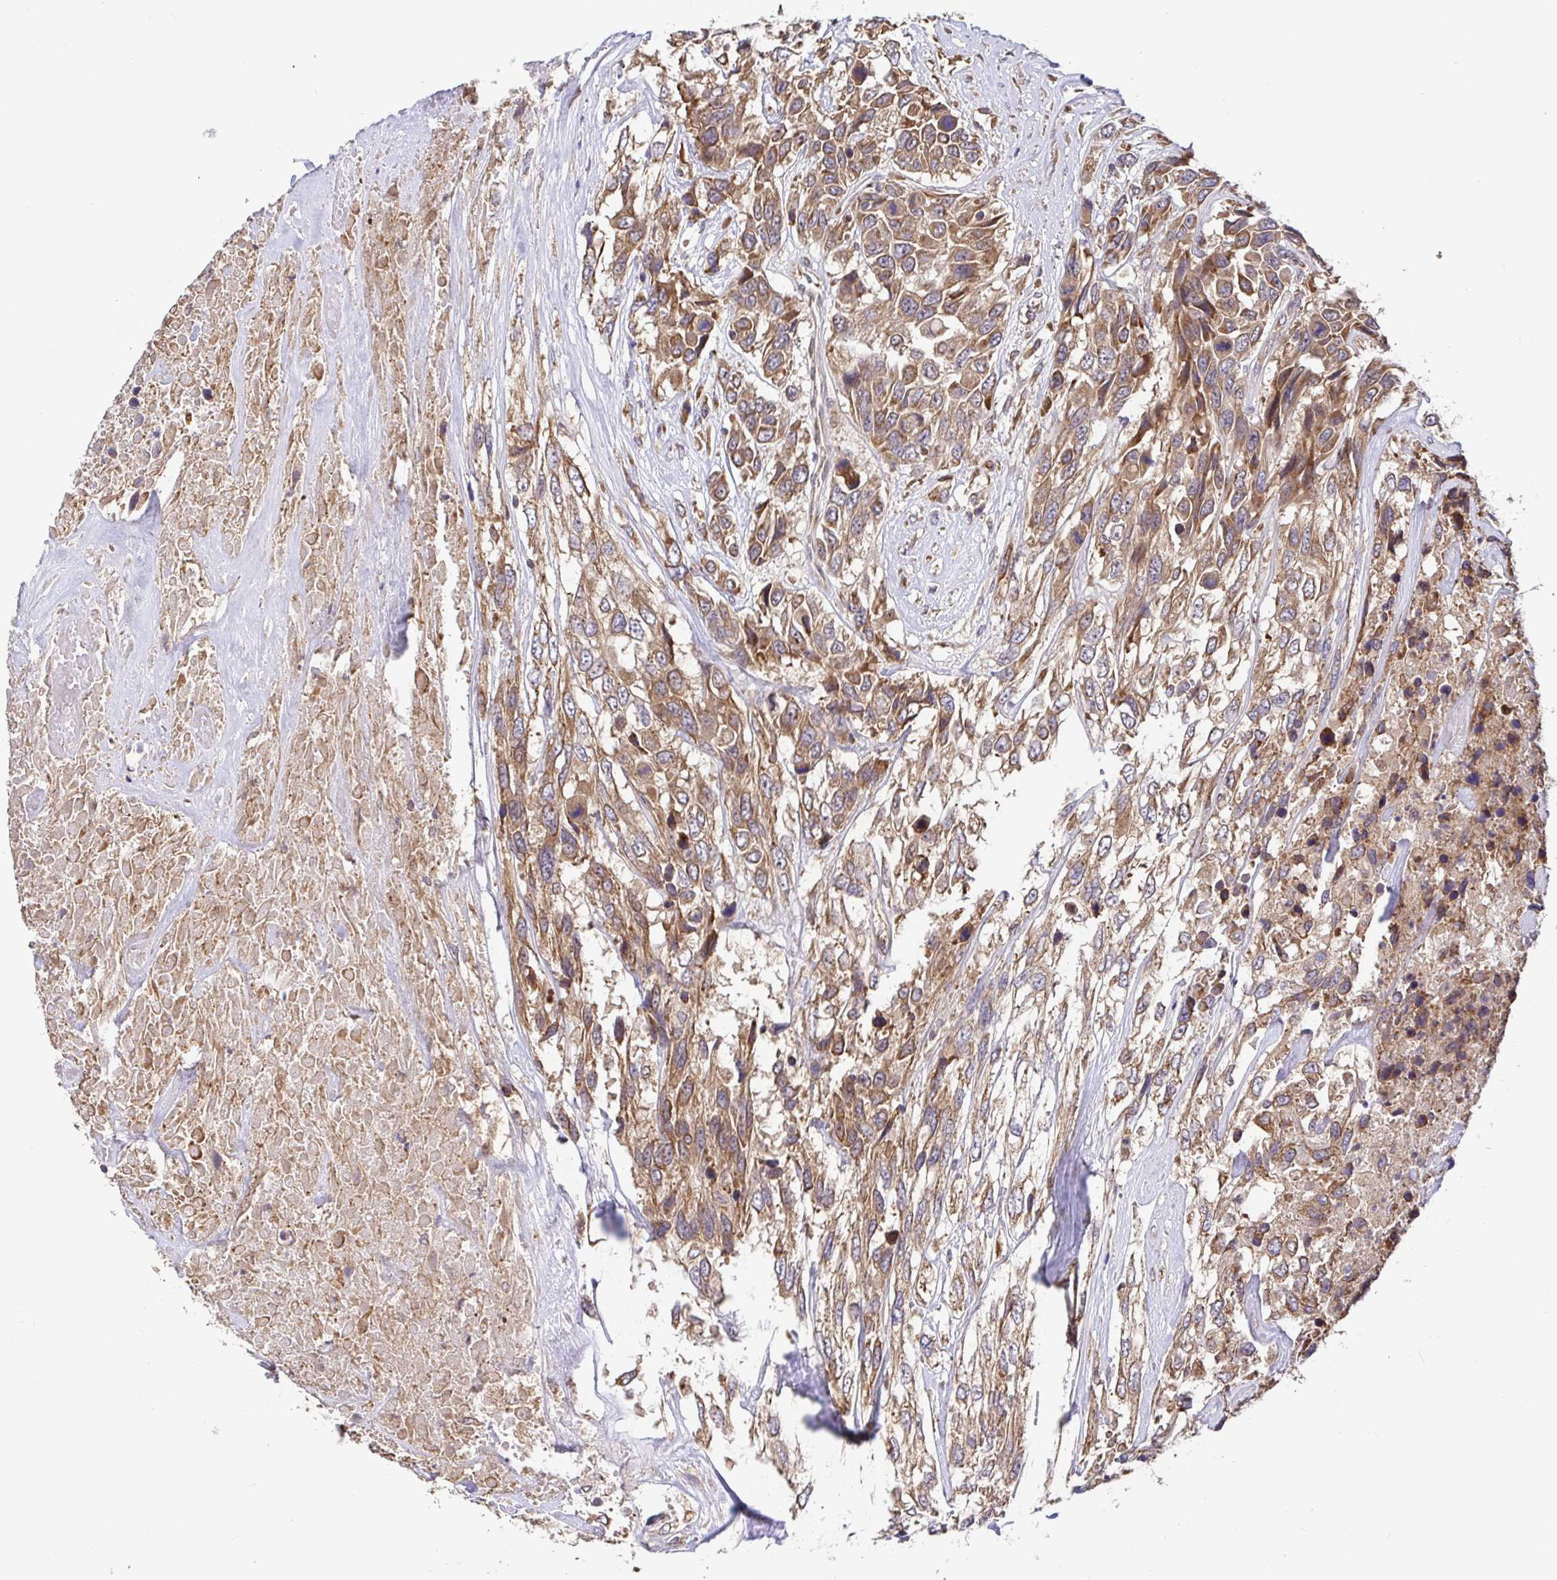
{"staining": {"intensity": "moderate", "quantity": ">75%", "location": "cytoplasmic/membranous"}, "tissue": "urothelial cancer", "cell_type": "Tumor cells", "image_type": "cancer", "snomed": [{"axis": "morphology", "description": "Urothelial carcinoma, High grade"}, {"axis": "topography", "description": "Urinary bladder"}], "caption": "Tumor cells demonstrate medium levels of moderate cytoplasmic/membranous expression in about >75% of cells in human high-grade urothelial carcinoma.", "gene": "ELP1", "patient": {"sex": "female", "age": 70}}